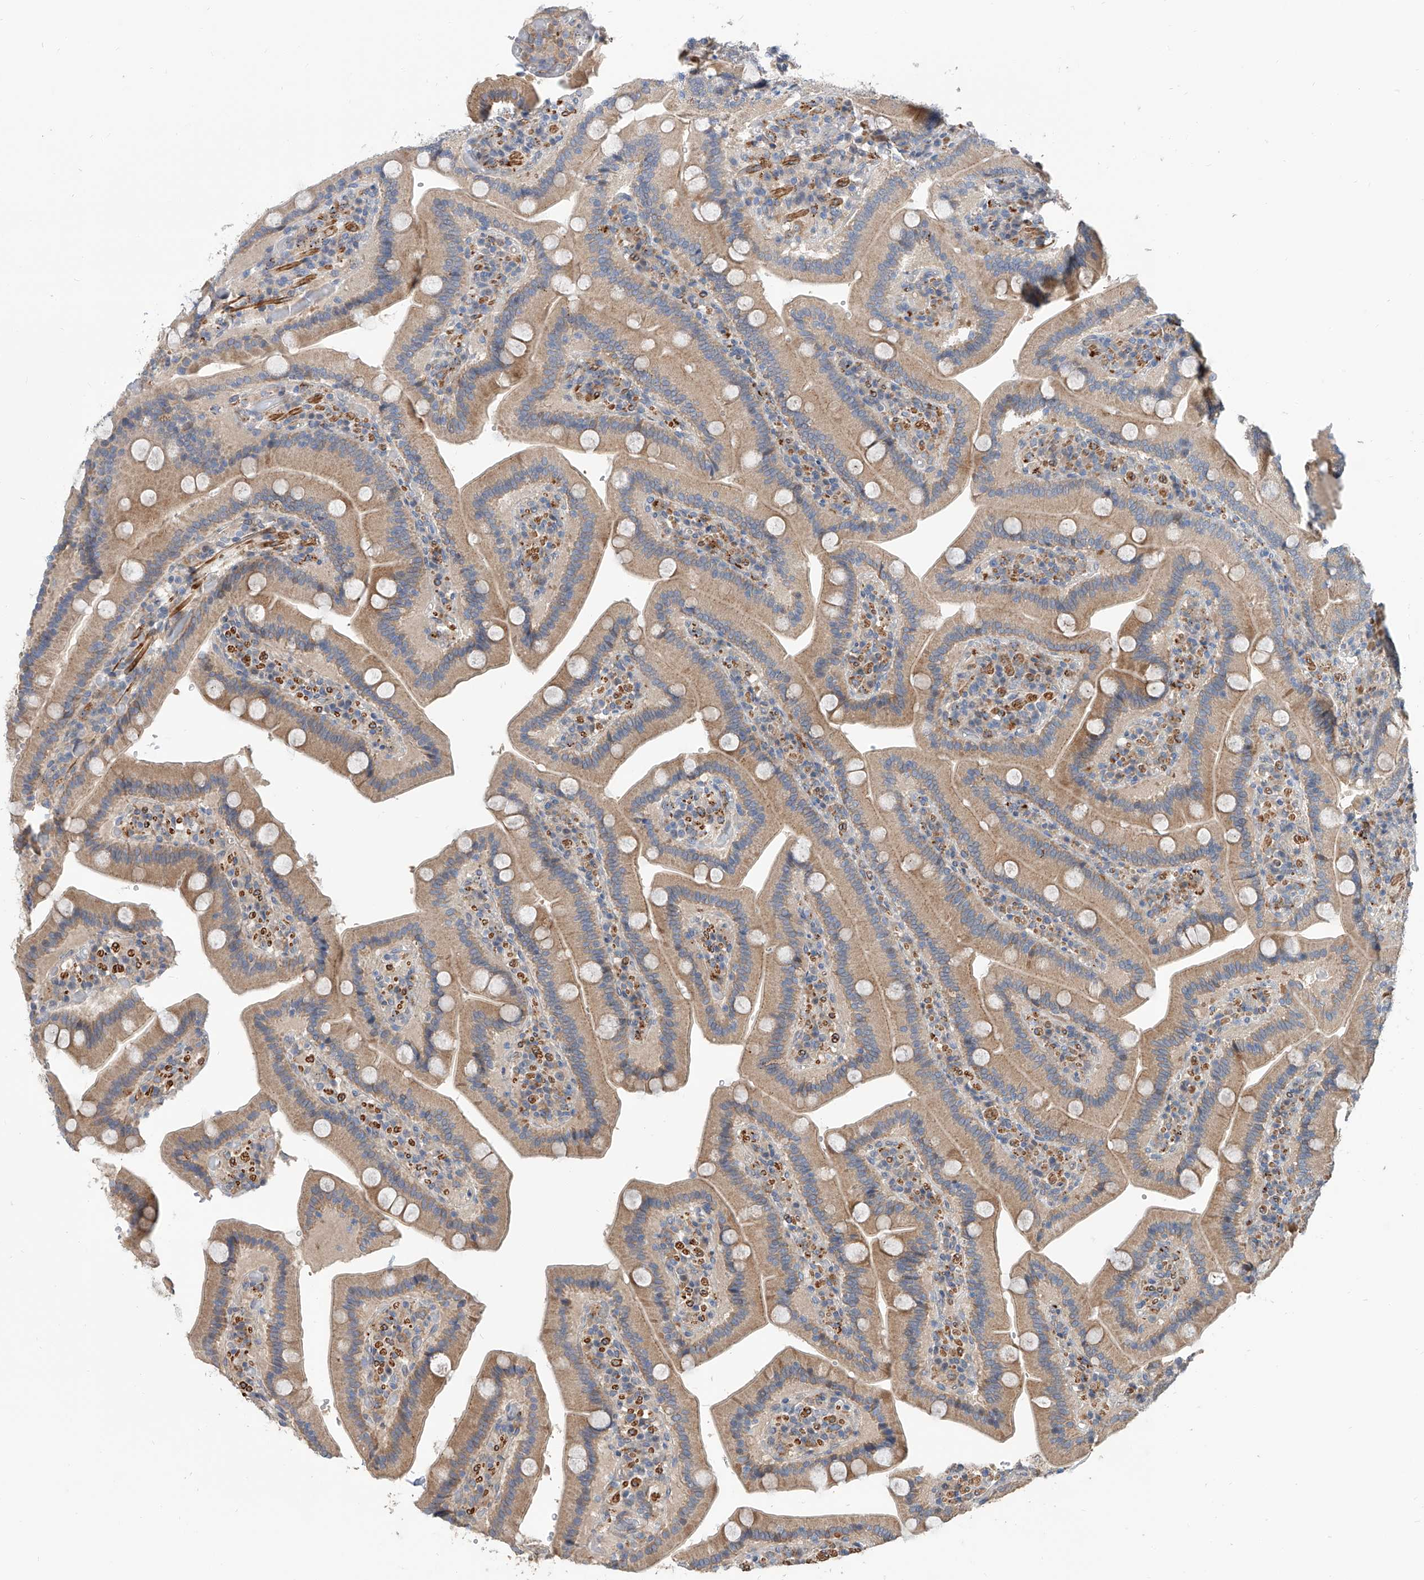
{"staining": {"intensity": "moderate", "quantity": ">75%", "location": "cytoplasmic/membranous"}, "tissue": "duodenum", "cell_type": "Glandular cells", "image_type": "normal", "snomed": [{"axis": "morphology", "description": "Normal tissue, NOS"}, {"axis": "topography", "description": "Duodenum"}], "caption": "A high-resolution micrograph shows immunohistochemistry (IHC) staining of normal duodenum, which exhibits moderate cytoplasmic/membranous staining in about >75% of glandular cells.", "gene": "MAGEE2", "patient": {"sex": "female", "age": 62}}